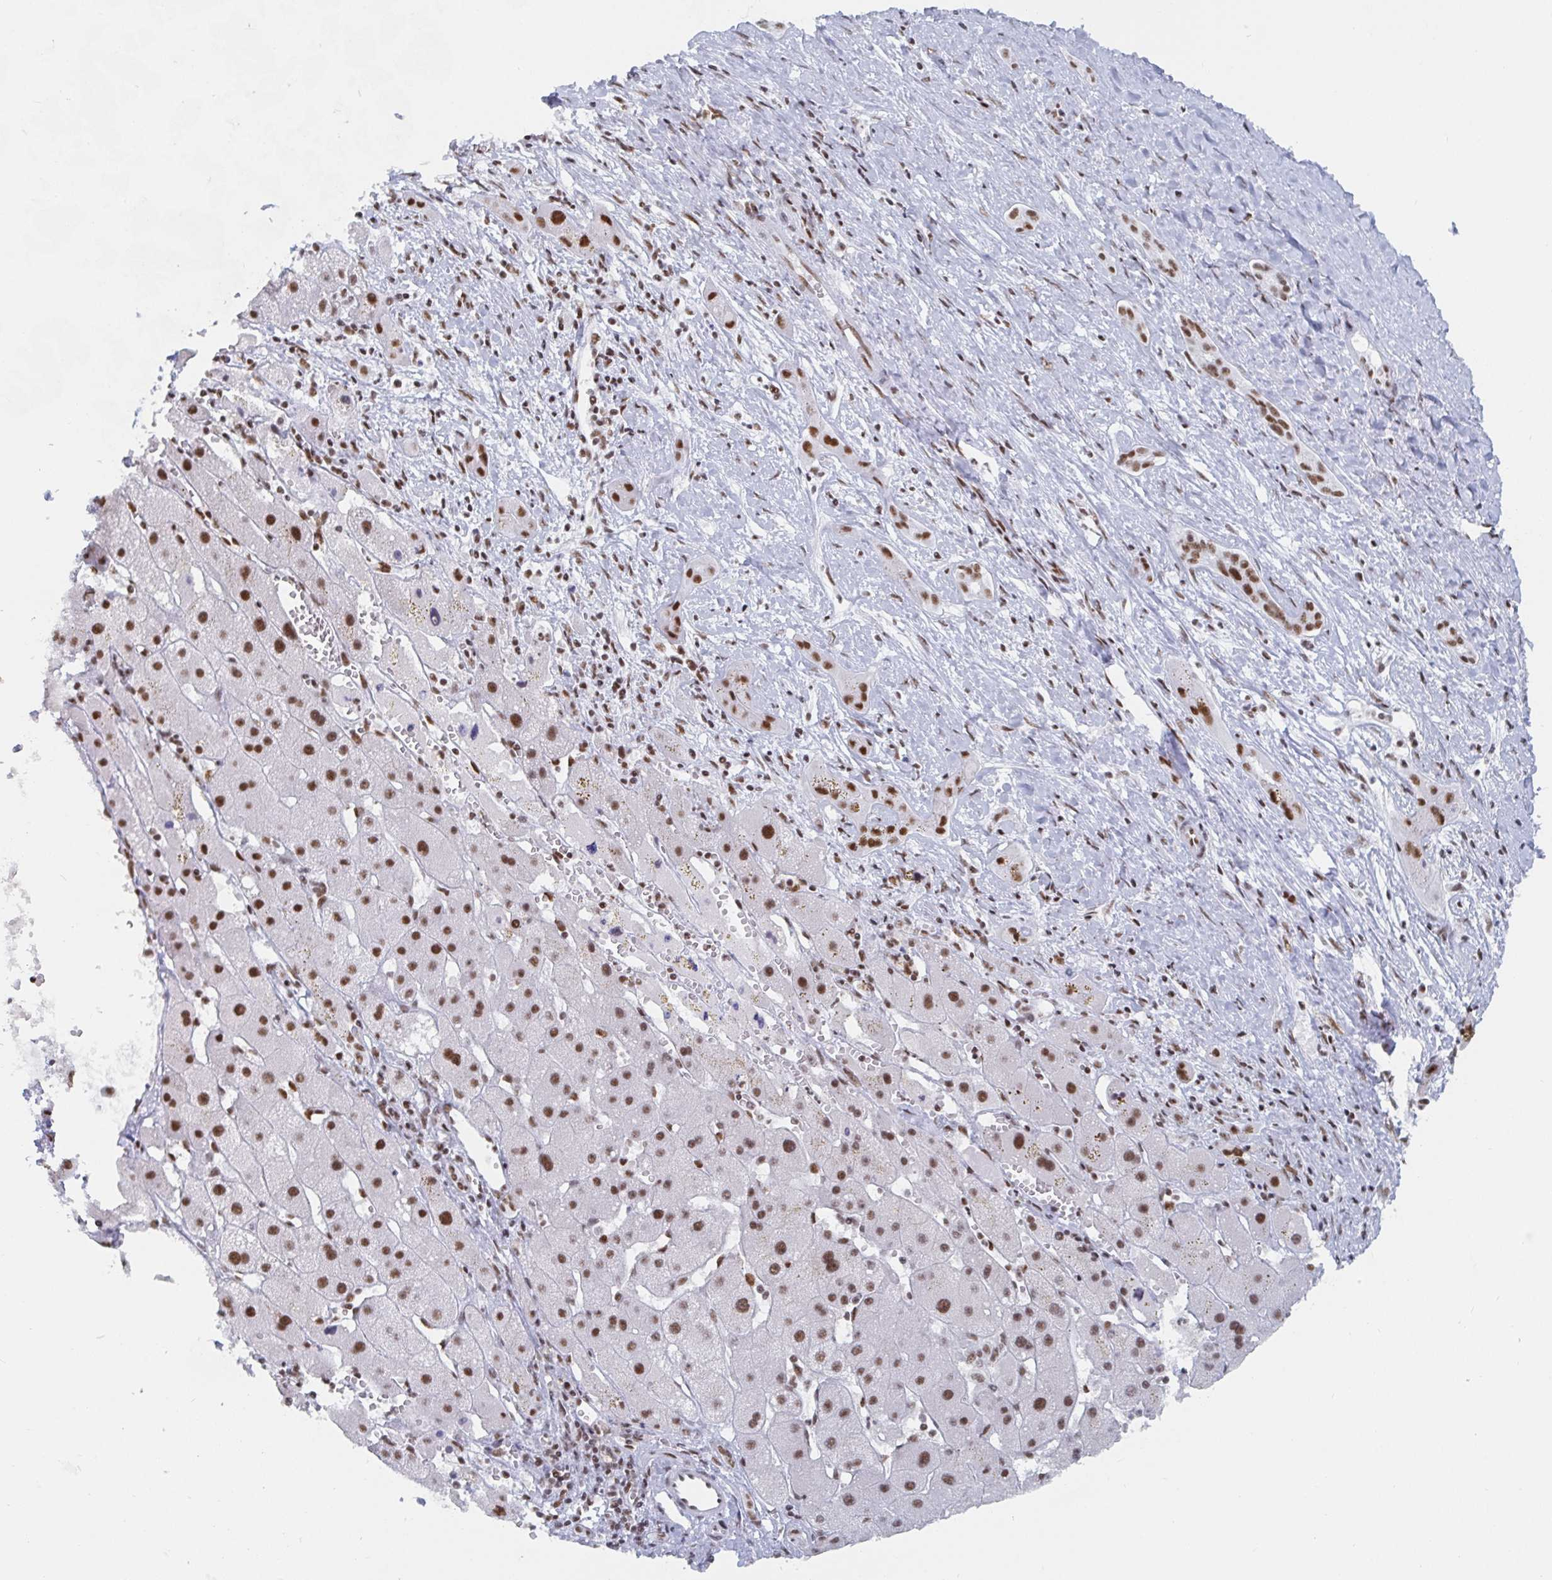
{"staining": {"intensity": "moderate", "quantity": ">75%", "location": "nuclear"}, "tissue": "liver cancer", "cell_type": "Tumor cells", "image_type": "cancer", "snomed": [{"axis": "morphology", "description": "Carcinoma, Hepatocellular, NOS"}, {"axis": "topography", "description": "Liver"}], "caption": "An immunohistochemistry (IHC) photomicrograph of tumor tissue is shown. Protein staining in brown shows moderate nuclear positivity in liver cancer within tumor cells. (DAB = brown stain, brightfield microscopy at high magnification).", "gene": "EWSR1", "patient": {"sex": "female", "age": 82}}